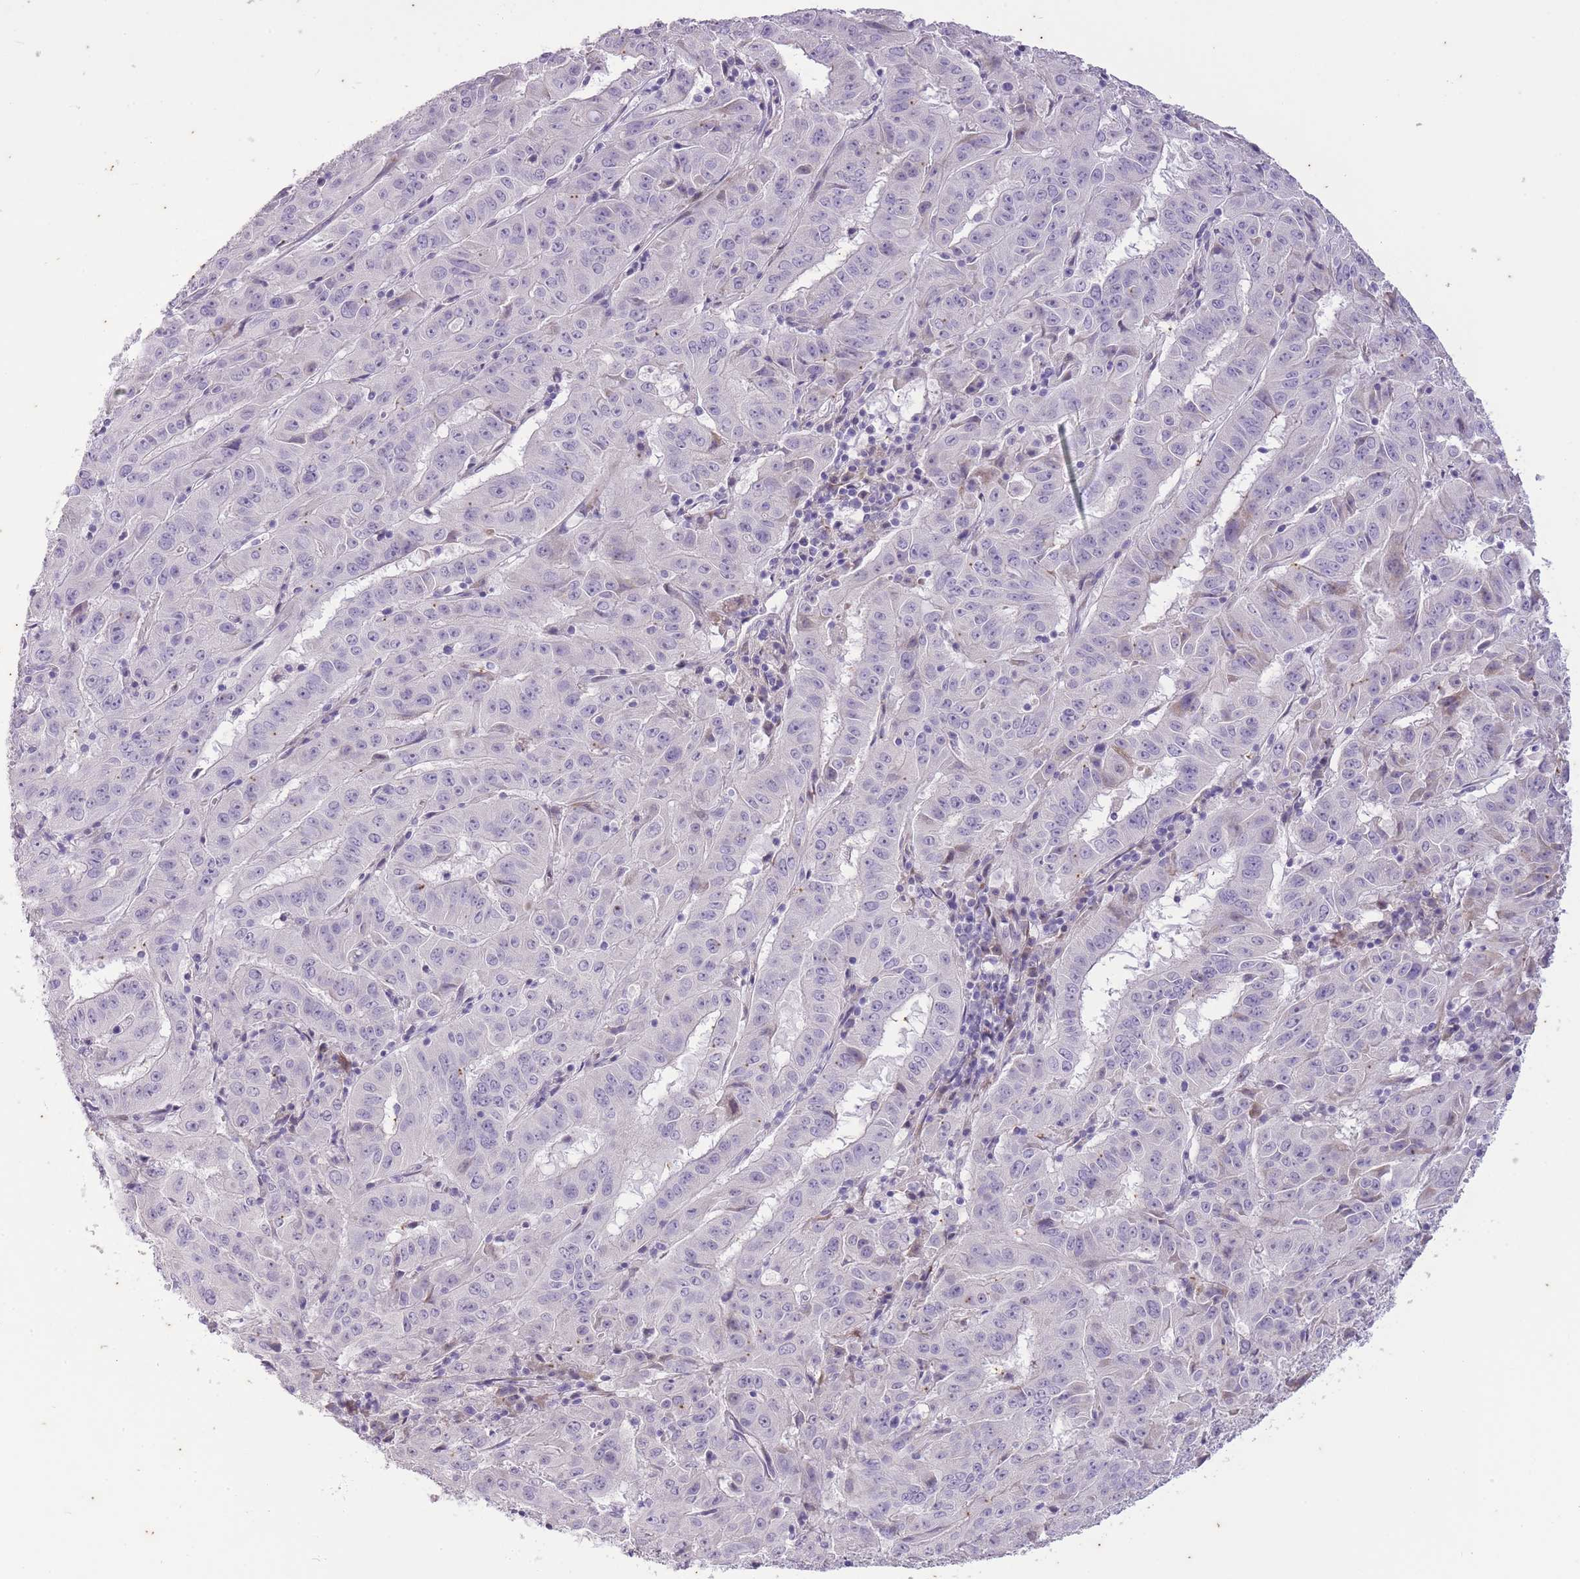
{"staining": {"intensity": "negative", "quantity": "none", "location": "none"}, "tissue": "pancreatic cancer", "cell_type": "Tumor cells", "image_type": "cancer", "snomed": [{"axis": "morphology", "description": "Adenocarcinoma, NOS"}, {"axis": "topography", "description": "Pancreas"}], "caption": "DAB (3,3'-diaminobenzidine) immunohistochemical staining of pancreatic cancer reveals no significant positivity in tumor cells. (DAB immunohistochemistry (IHC), high magnification).", "gene": "CNTNAP3", "patient": {"sex": "male", "age": 63}}